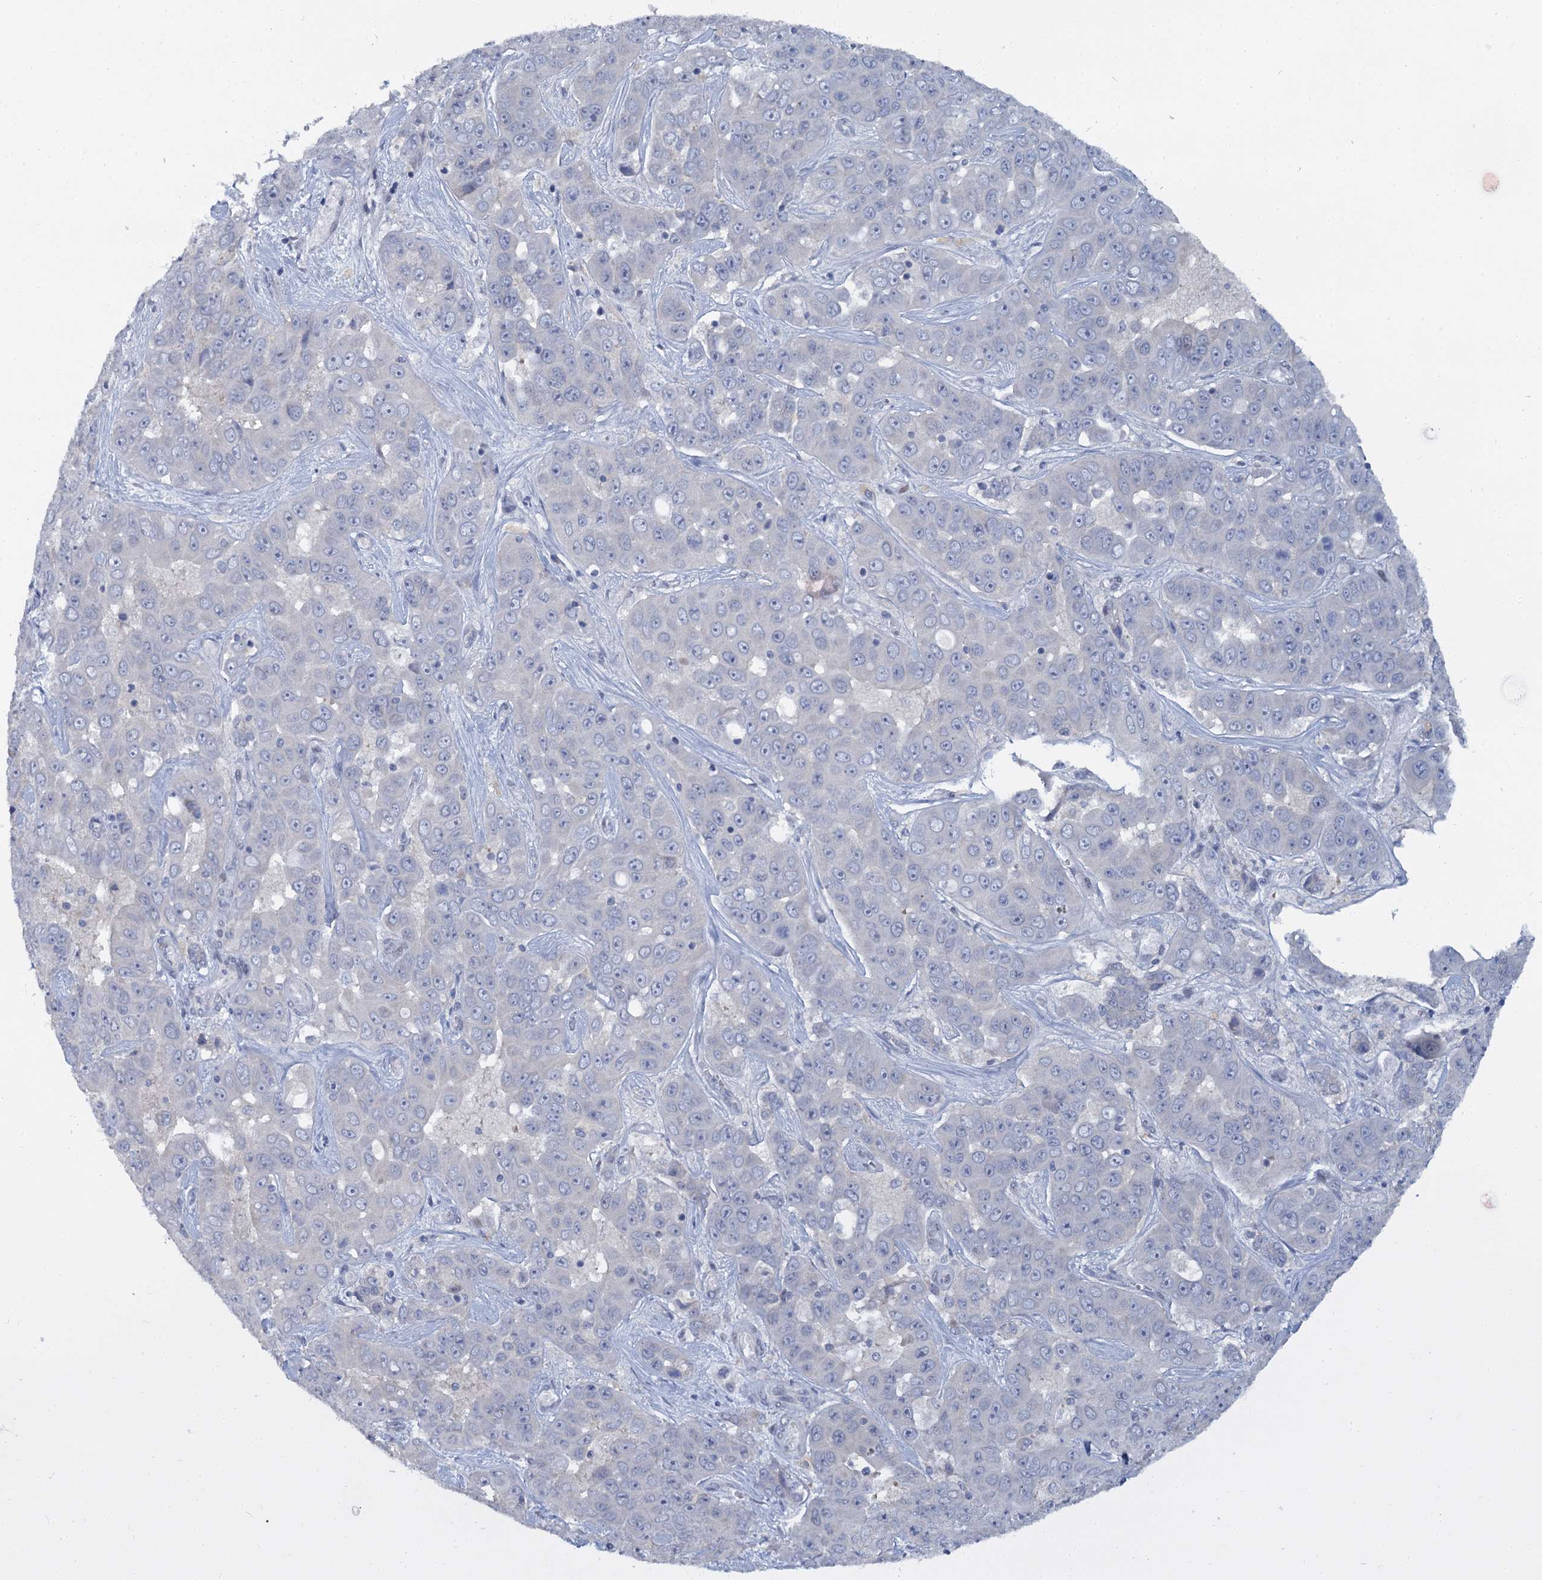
{"staining": {"intensity": "negative", "quantity": "none", "location": "none"}, "tissue": "liver cancer", "cell_type": "Tumor cells", "image_type": "cancer", "snomed": [{"axis": "morphology", "description": "Cholangiocarcinoma"}, {"axis": "topography", "description": "Liver"}], "caption": "Immunohistochemical staining of liver cancer exhibits no significant positivity in tumor cells. (DAB immunohistochemistry (IHC), high magnification).", "gene": "ACRBP", "patient": {"sex": "female", "age": 52}}